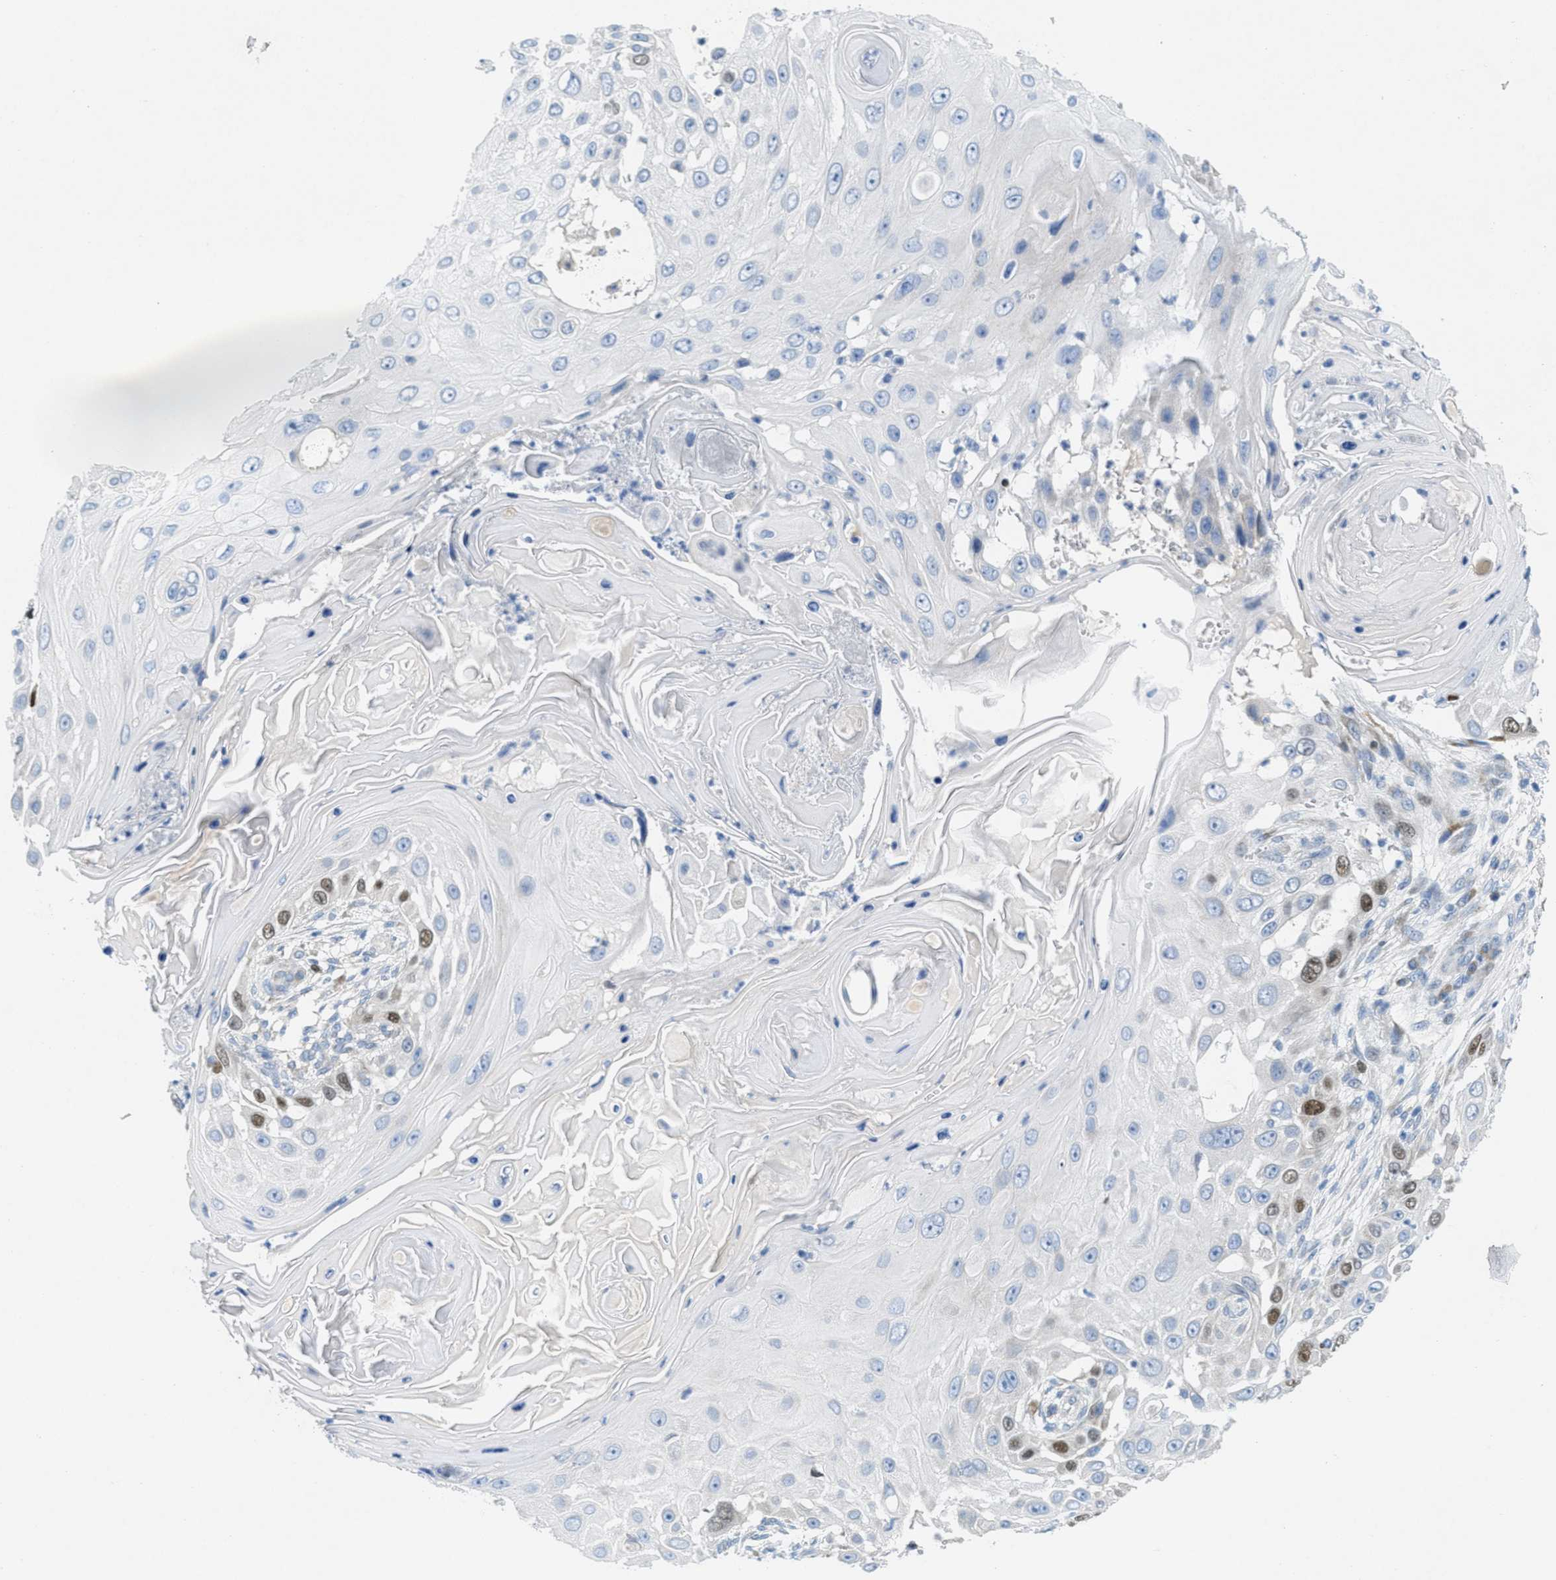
{"staining": {"intensity": "strong", "quantity": "<25%", "location": "nuclear"}, "tissue": "skin cancer", "cell_type": "Tumor cells", "image_type": "cancer", "snomed": [{"axis": "morphology", "description": "Squamous cell carcinoma, NOS"}, {"axis": "topography", "description": "Skin"}], "caption": "Strong nuclear expression is identified in about <25% of tumor cells in squamous cell carcinoma (skin).", "gene": "ORC6", "patient": {"sex": "female", "age": 44}}